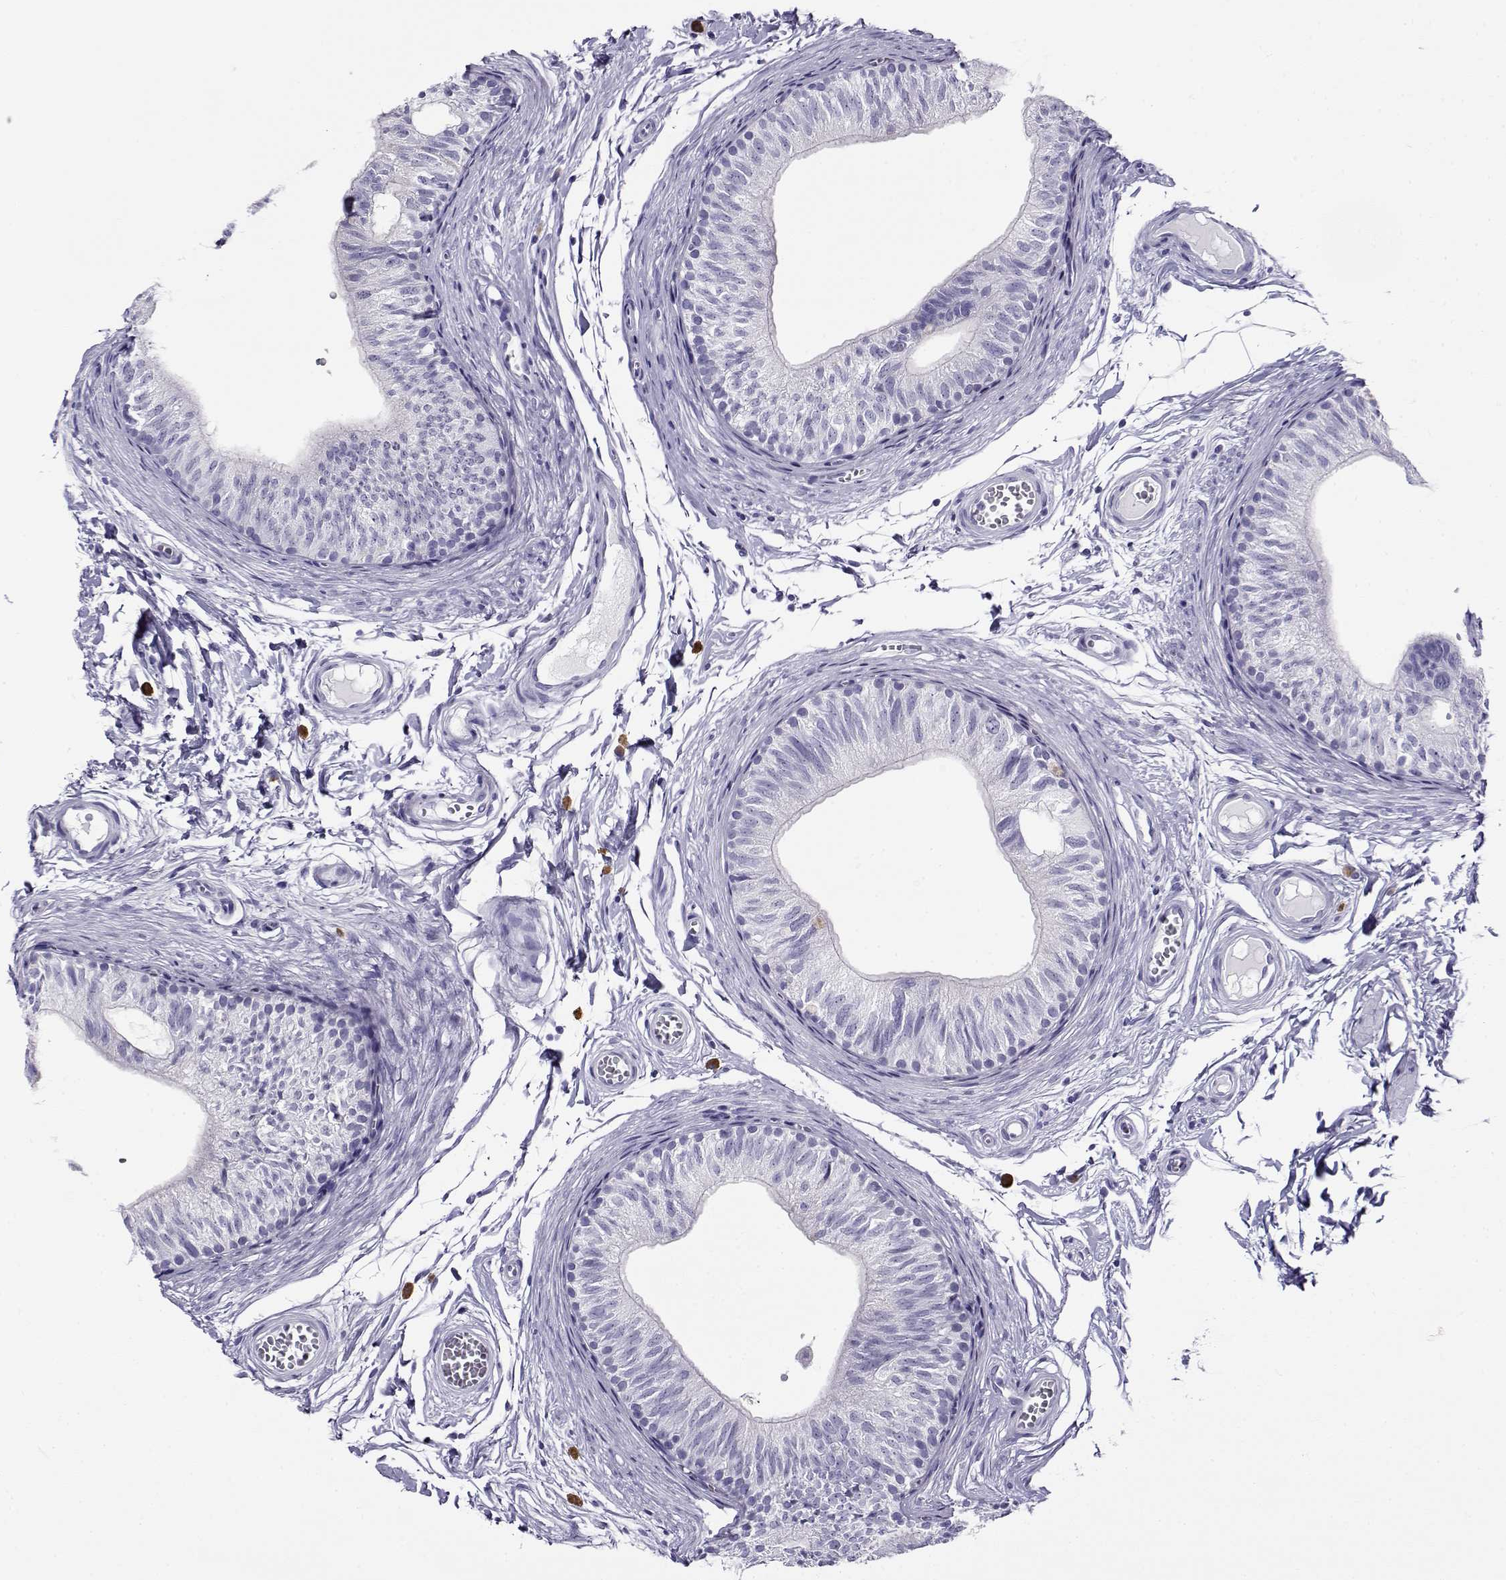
{"staining": {"intensity": "negative", "quantity": "none", "location": "none"}, "tissue": "epididymis", "cell_type": "Glandular cells", "image_type": "normal", "snomed": [{"axis": "morphology", "description": "Normal tissue, NOS"}, {"axis": "topography", "description": "Epididymis"}], "caption": "A high-resolution image shows immunohistochemistry (IHC) staining of benign epididymis, which reveals no significant expression in glandular cells.", "gene": "CABS1", "patient": {"sex": "male", "age": 22}}